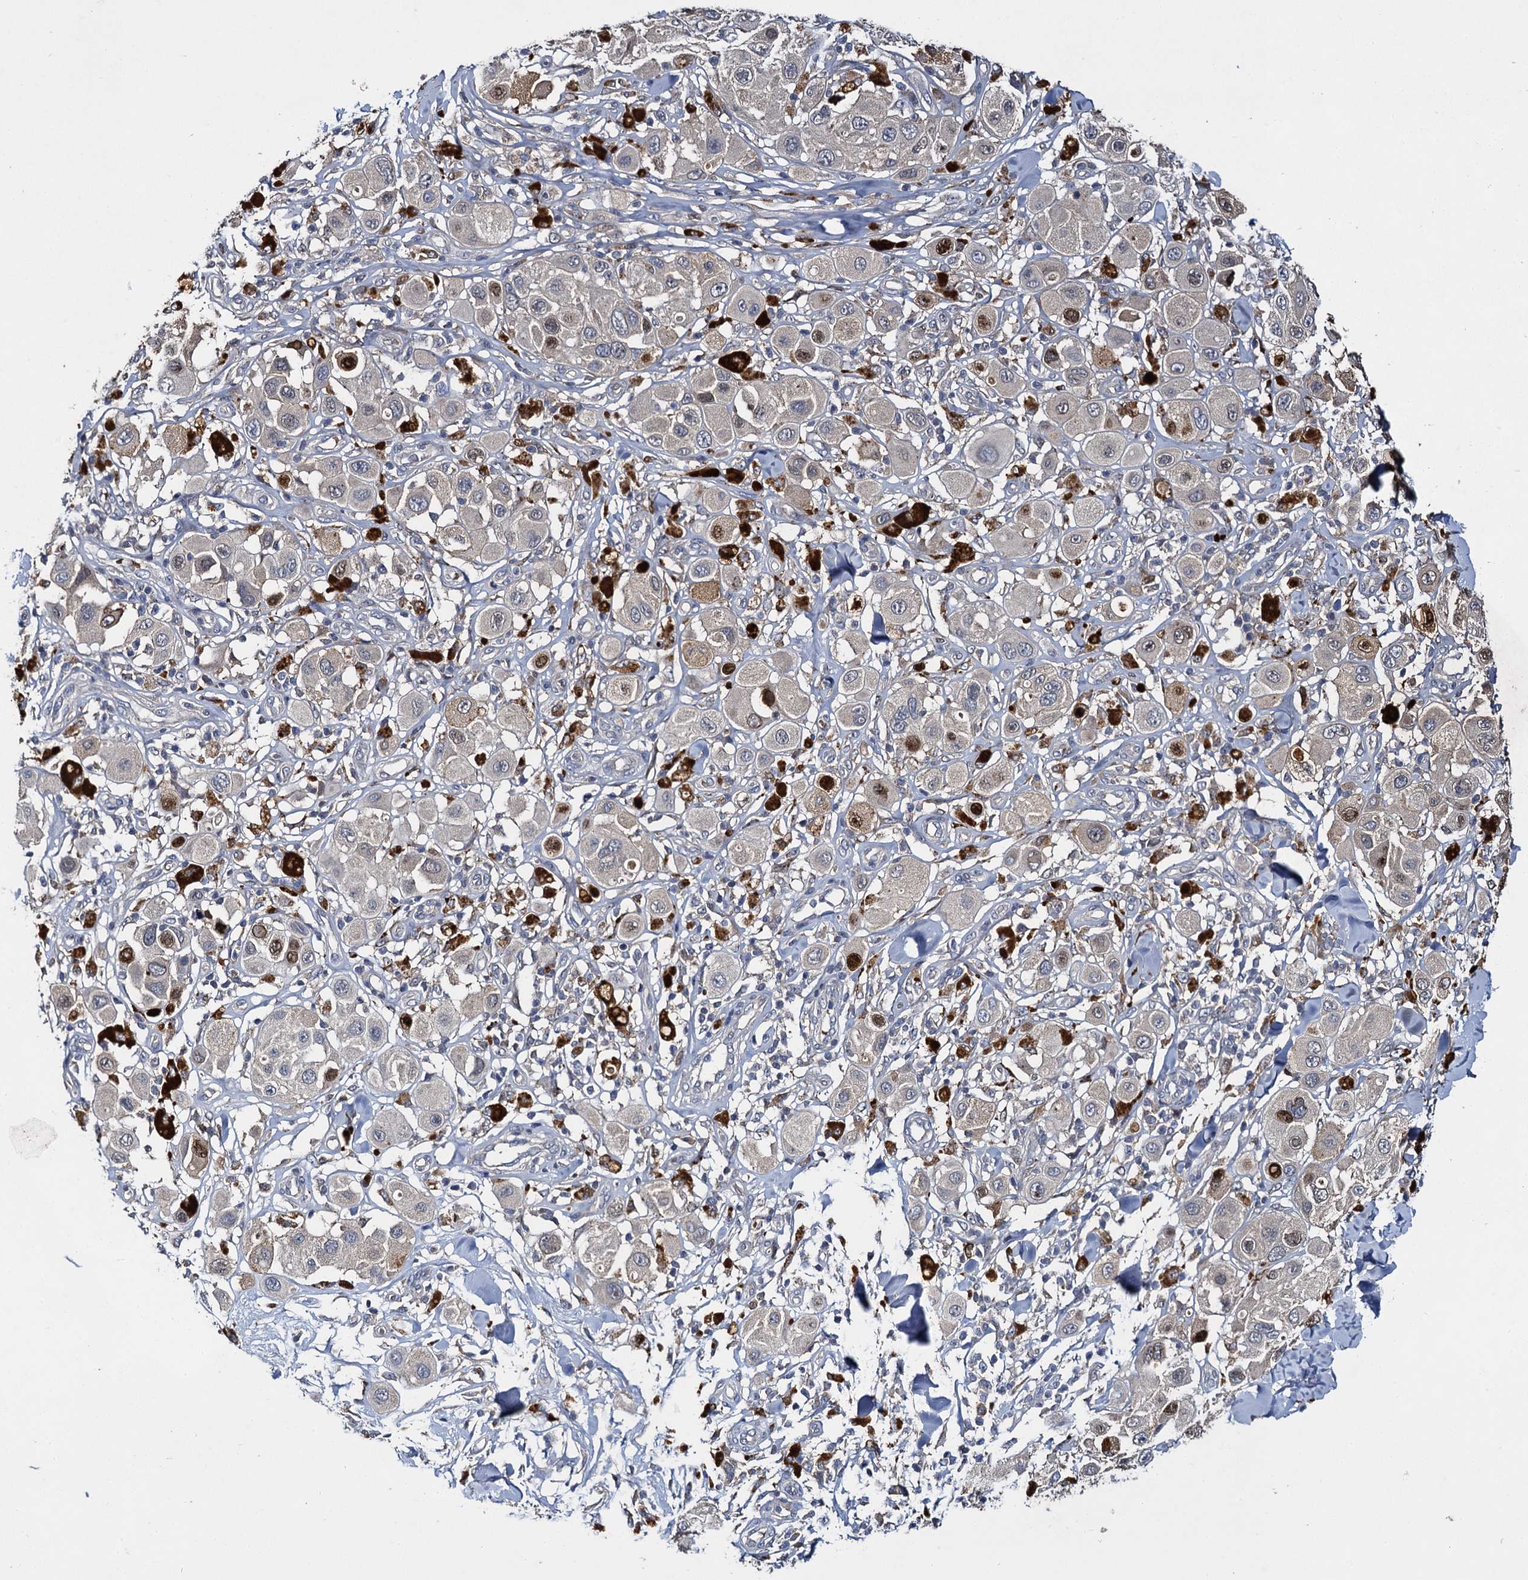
{"staining": {"intensity": "moderate", "quantity": "<25%", "location": "nuclear"}, "tissue": "melanoma", "cell_type": "Tumor cells", "image_type": "cancer", "snomed": [{"axis": "morphology", "description": "Malignant melanoma, Metastatic site"}, {"axis": "topography", "description": "Skin"}], "caption": "High-power microscopy captured an immunohistochemistry image of melanoma, revealing moderate nuclear positivity in approximately <25% of tumor cells.", "gene": "SLC11A2", "patient": {"sex": "male", "age": 41}}